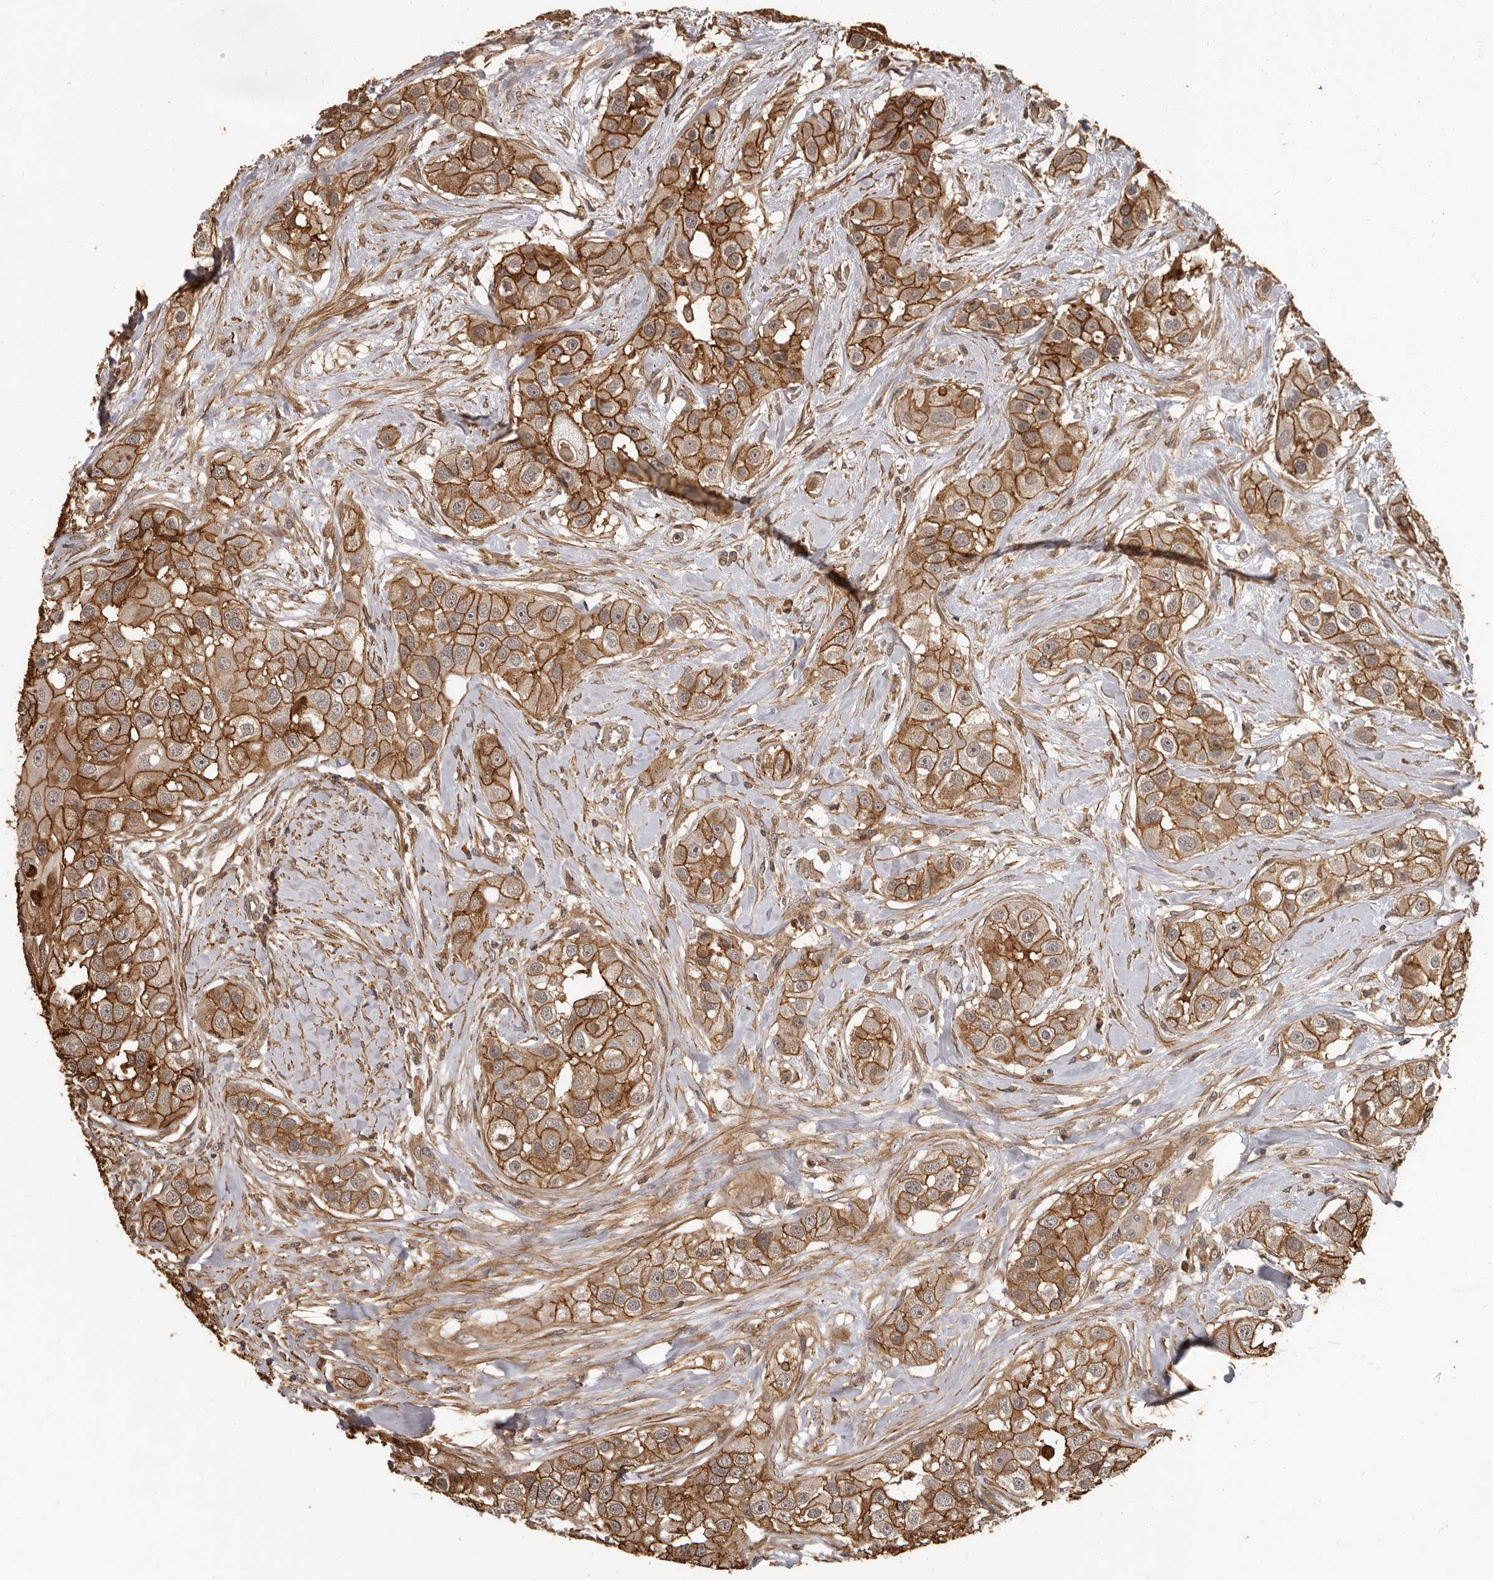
{"staining": {"intensity": "moderate", "quantity": ">75%", "location": "cytoplasmic/membranous"}, "tissue": "head and neck cancer", "cell_type": "Tumor cells", "image_type": "cancer", "snomed": [{"axis": "morphology", "description": "Normal tissue, NOS"}, {"axis": "morphology", "description": "Squamous cell carcinoma, NOS"}, {"axis": "topography", "description": "Skeletal muscle"}, {"axis": "topography", "description": "Head-Neck"}], "caption": "Immunohistochemical staining of squamous cell carcinoma (head and neck) demonstrates medium levels of moderate cytoplasmic/membranous protein staining in about >75% of tumor cells. Immunohistochemistry stains the protein of interest in brown and the nuclei are stained blue.", "gene": "SLITRK6", "patient": {"sex": "male", "age": 51}}